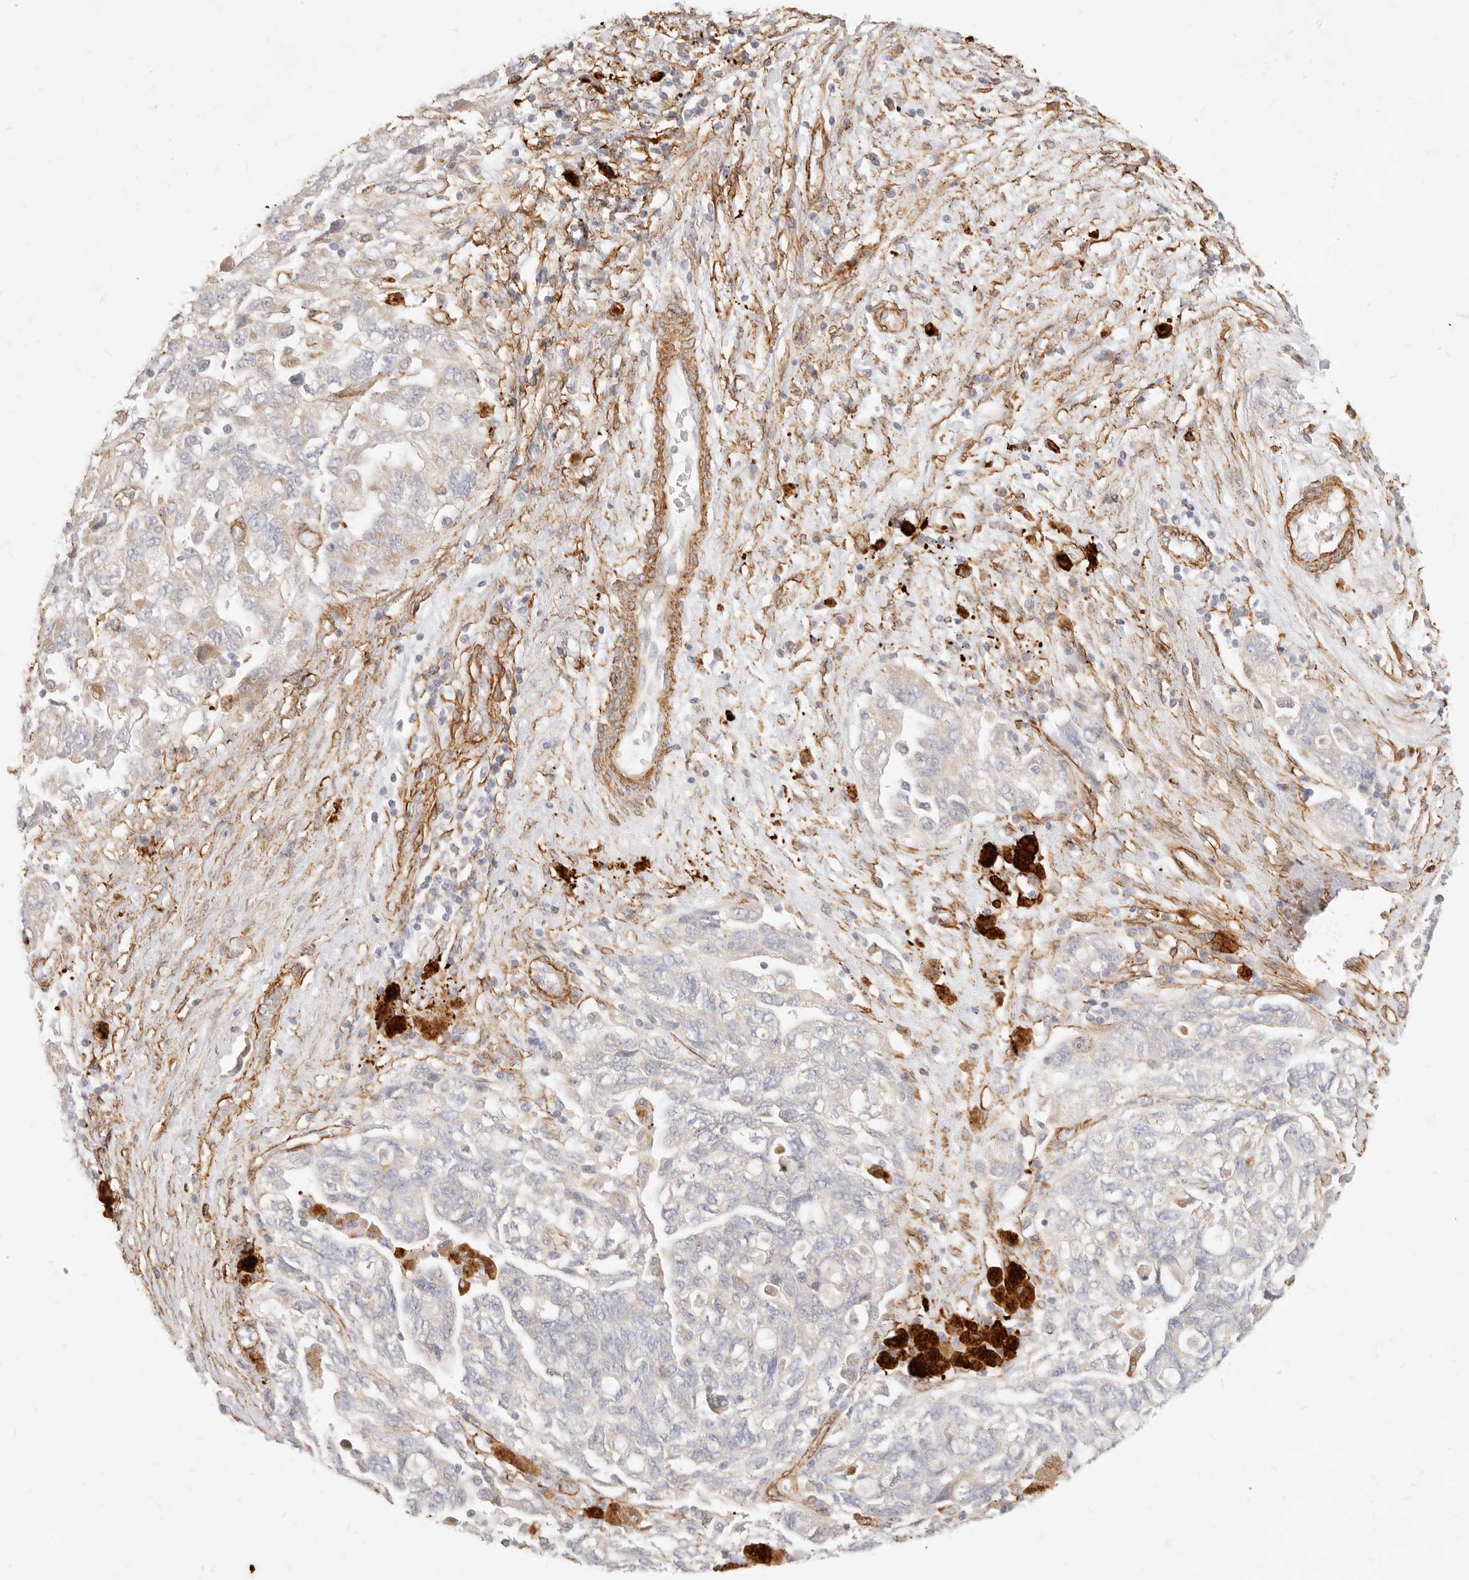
{"staining": {"intensity": "weak", "quantity": "<25%", "location": "cytoplasmic/membranous"}, "tissue": "ovarian cancer", "cell_type": "Tumor cells", "image_type": "cancer", "snomed": [{"axis": "morphology", "description": "Carcinoma, NOS"}, {"axis": "morphology", "description": "Cystadenocarcinoma, serous, NOS"}, {"axis": "topography", "description": "Ovary"}], "caption": "Ovarian carcinoma was stained to show a protein in brown. There is no significant expression in tumor cells.", "gene": "TMTC2", "patient": {"sex": "female", "age": 69}}